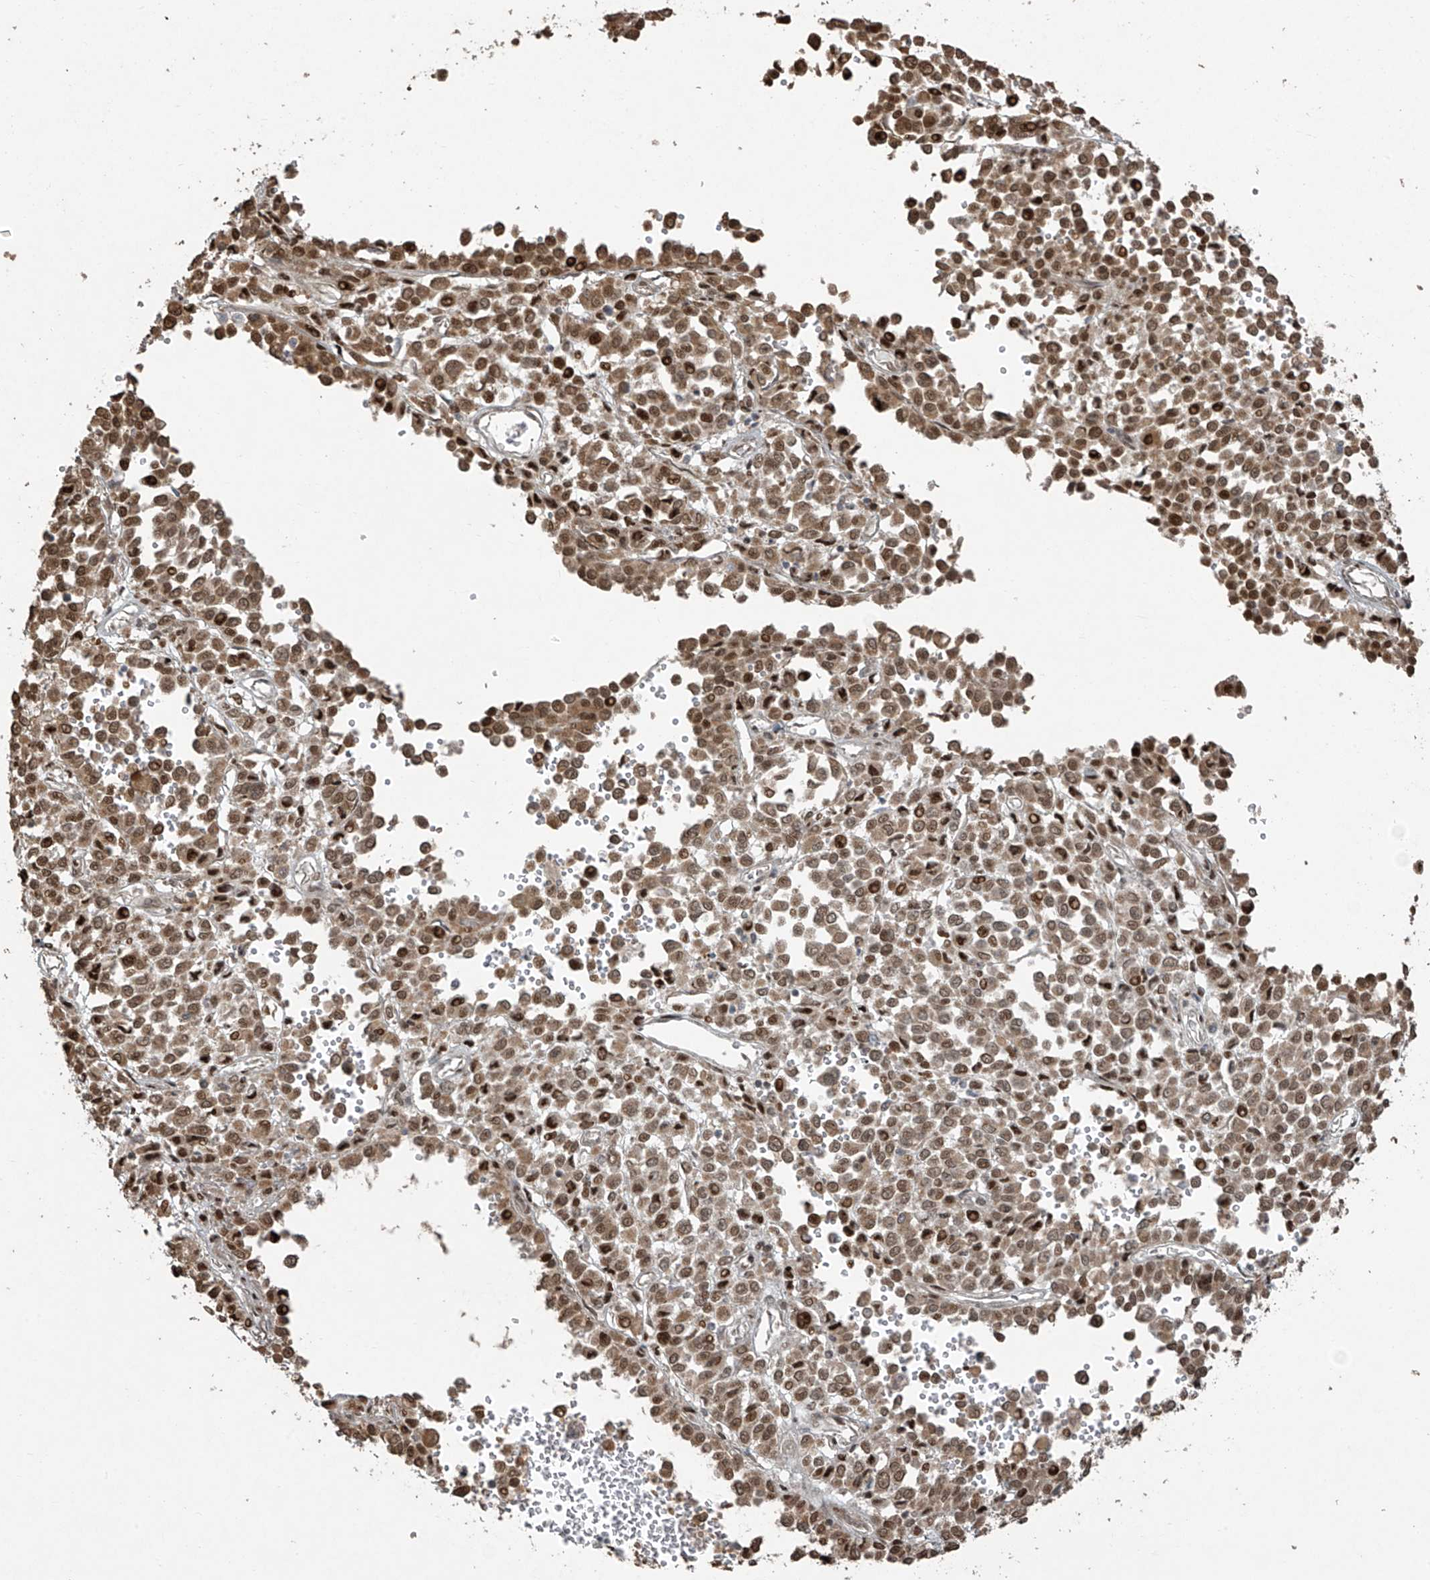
{"staining": {"intensity": "moderate", "quantity": ">75%", "location": "cytoplasmic/membranous,nuclear"}, "tissue": "melanoma", "cell_type": "Tumor cells", "image_type": "cancer", "snomed": [{"axis": "morphology", "description": "Malignant melanoma, Metastatic site"}, {"axis": "topography", "description": "Pancreas"}], "caption": "About >75% of tumor cells in malignant melanoma (metastatic site) show moderate cytoplasmic/membranous and nuclear protein expression as visualized by brown immunohistochemical staining.", "gene": "TTC22", "patient": {"sex": "female", "age": 30}}